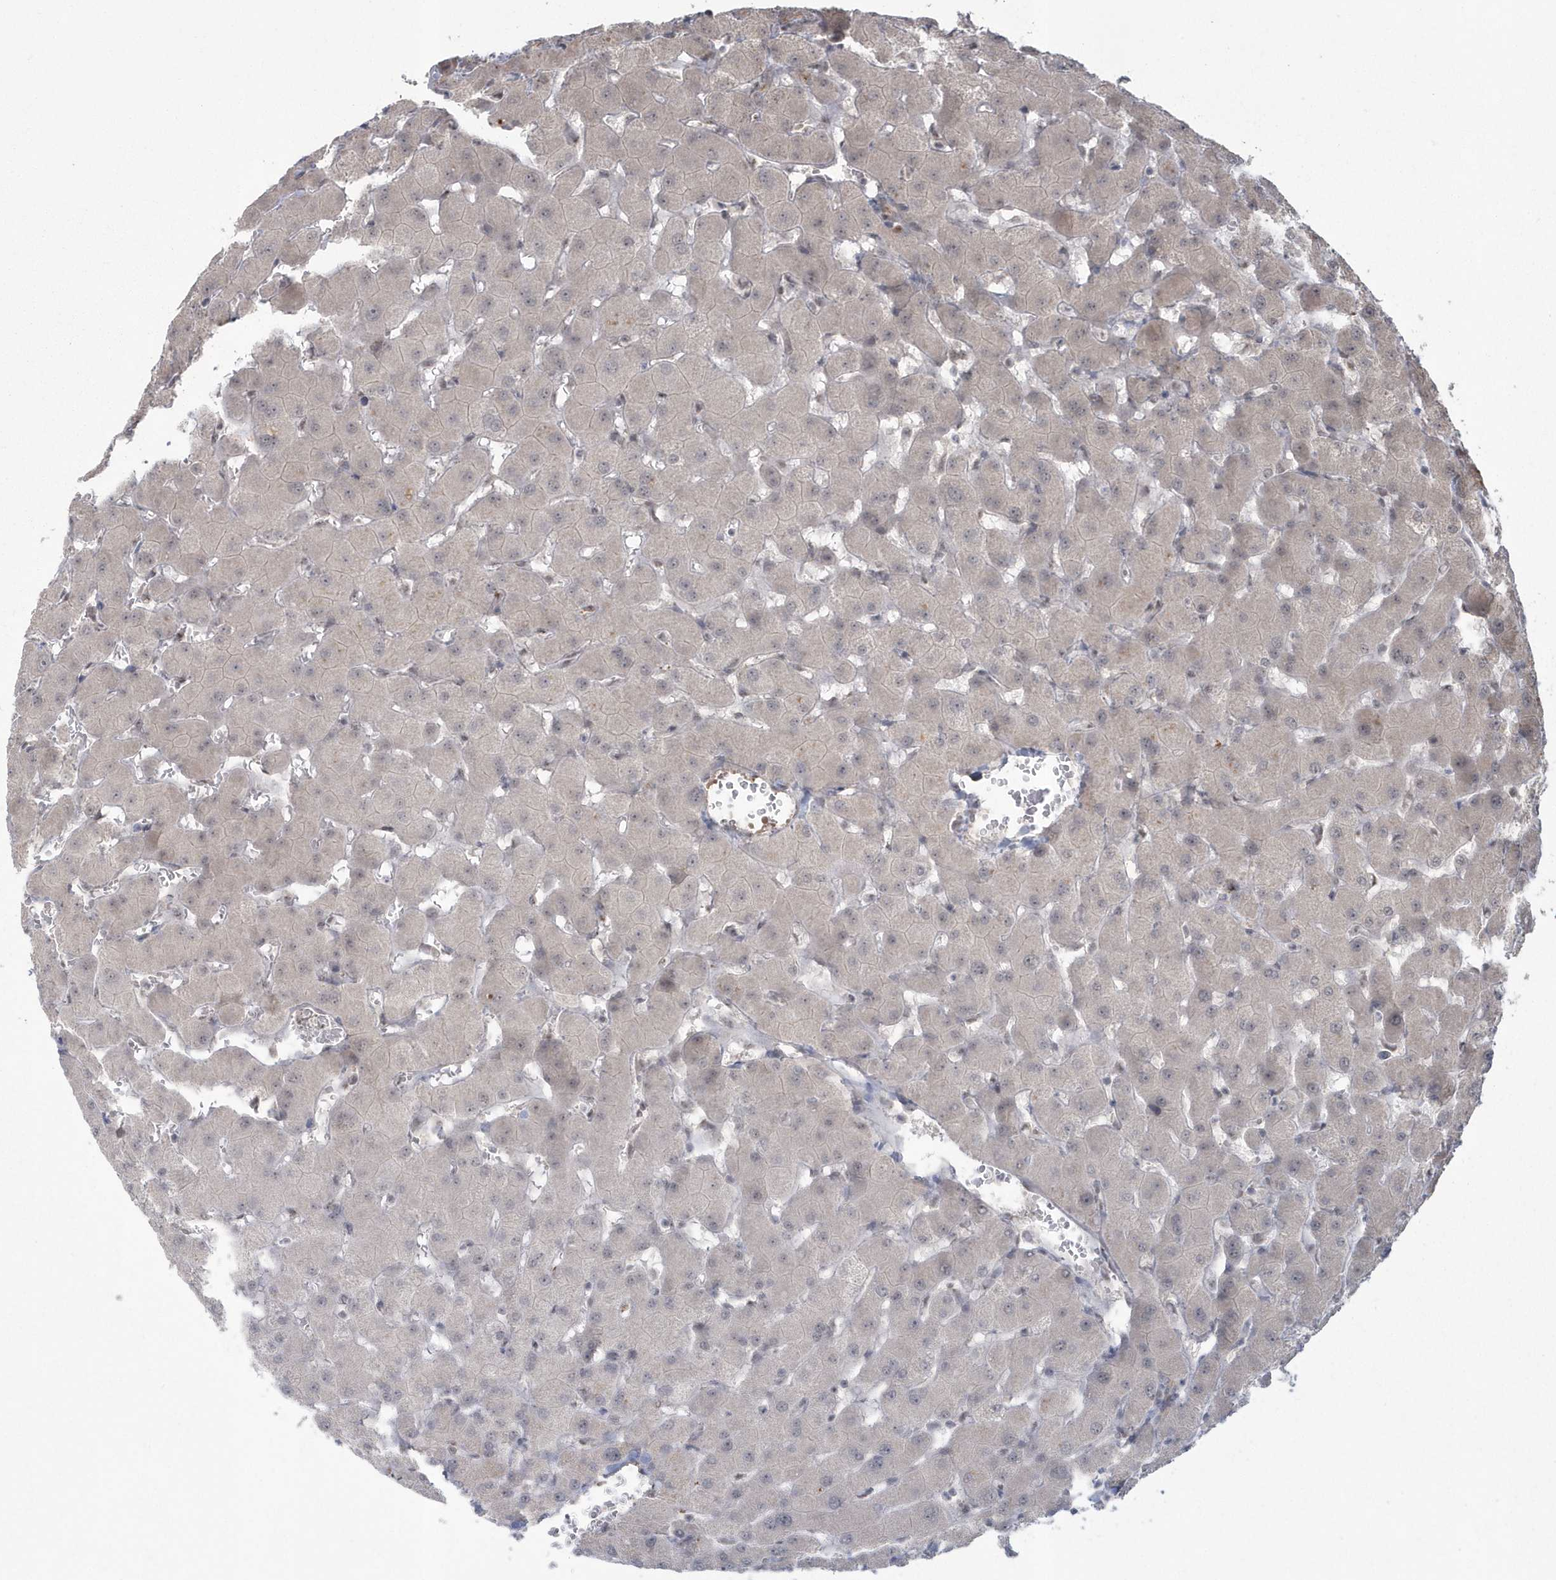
{"staining": {"intensity": "weak", "quantity": "<25%", "location": "nuclear"}, "tissue": "liver", "cell_type": "Cholangiocytes", "image_type": "normal", "snomed": [{"axis": "morphology", "description": "Normal tissue, NOS"}, {"axis": "topography", "description": "Liver"}], "caption": "Immunohistochemistry (IHC) micrograph of unremarkable liver: liver stained with DAB (3,3'-diaminobenzidine) reveals no significant protein expression in cholangiocytes.", "gene": "EPB41L4A", "patient": {"sex": "female", "age": 63}}